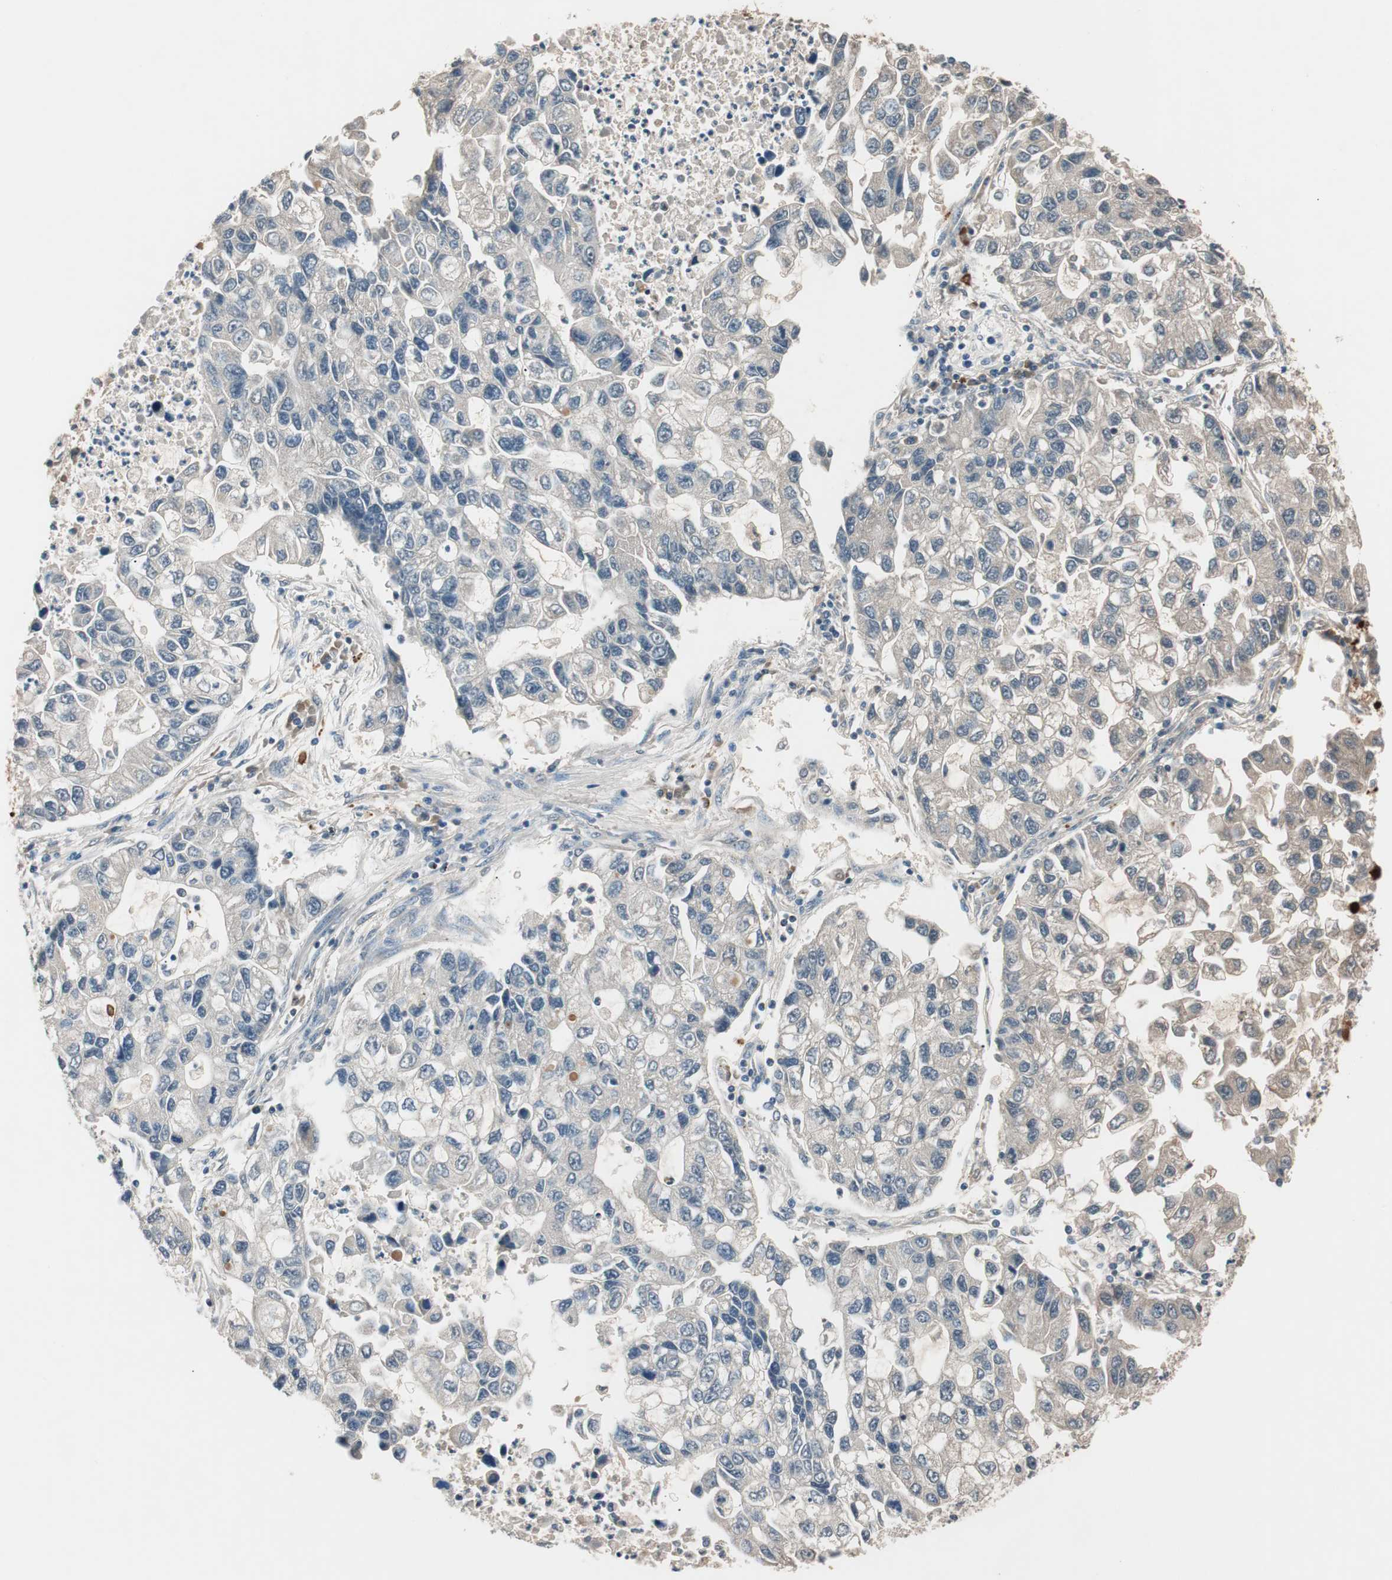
{"staining": {"intensity": "weak", "quantity": "<25%", "location": "cytoplasmic/membranous"}, "tissue": "lung cancer", "cell_type": "Tumor cells", "image_type": "cancer", "snomed": [{"axis": "morphology", "description": "Adenocarcinoma, NOS"}, {"axis": "topography", "description": "Lung"}], "caption": "This is a image of immunohistochemistry (IHC) staining of adenocarcinoma (lung), which shows no positivity in tumor cells.", "gene": "NFRKB", "patient": {"sex": "female", "age": 51}}